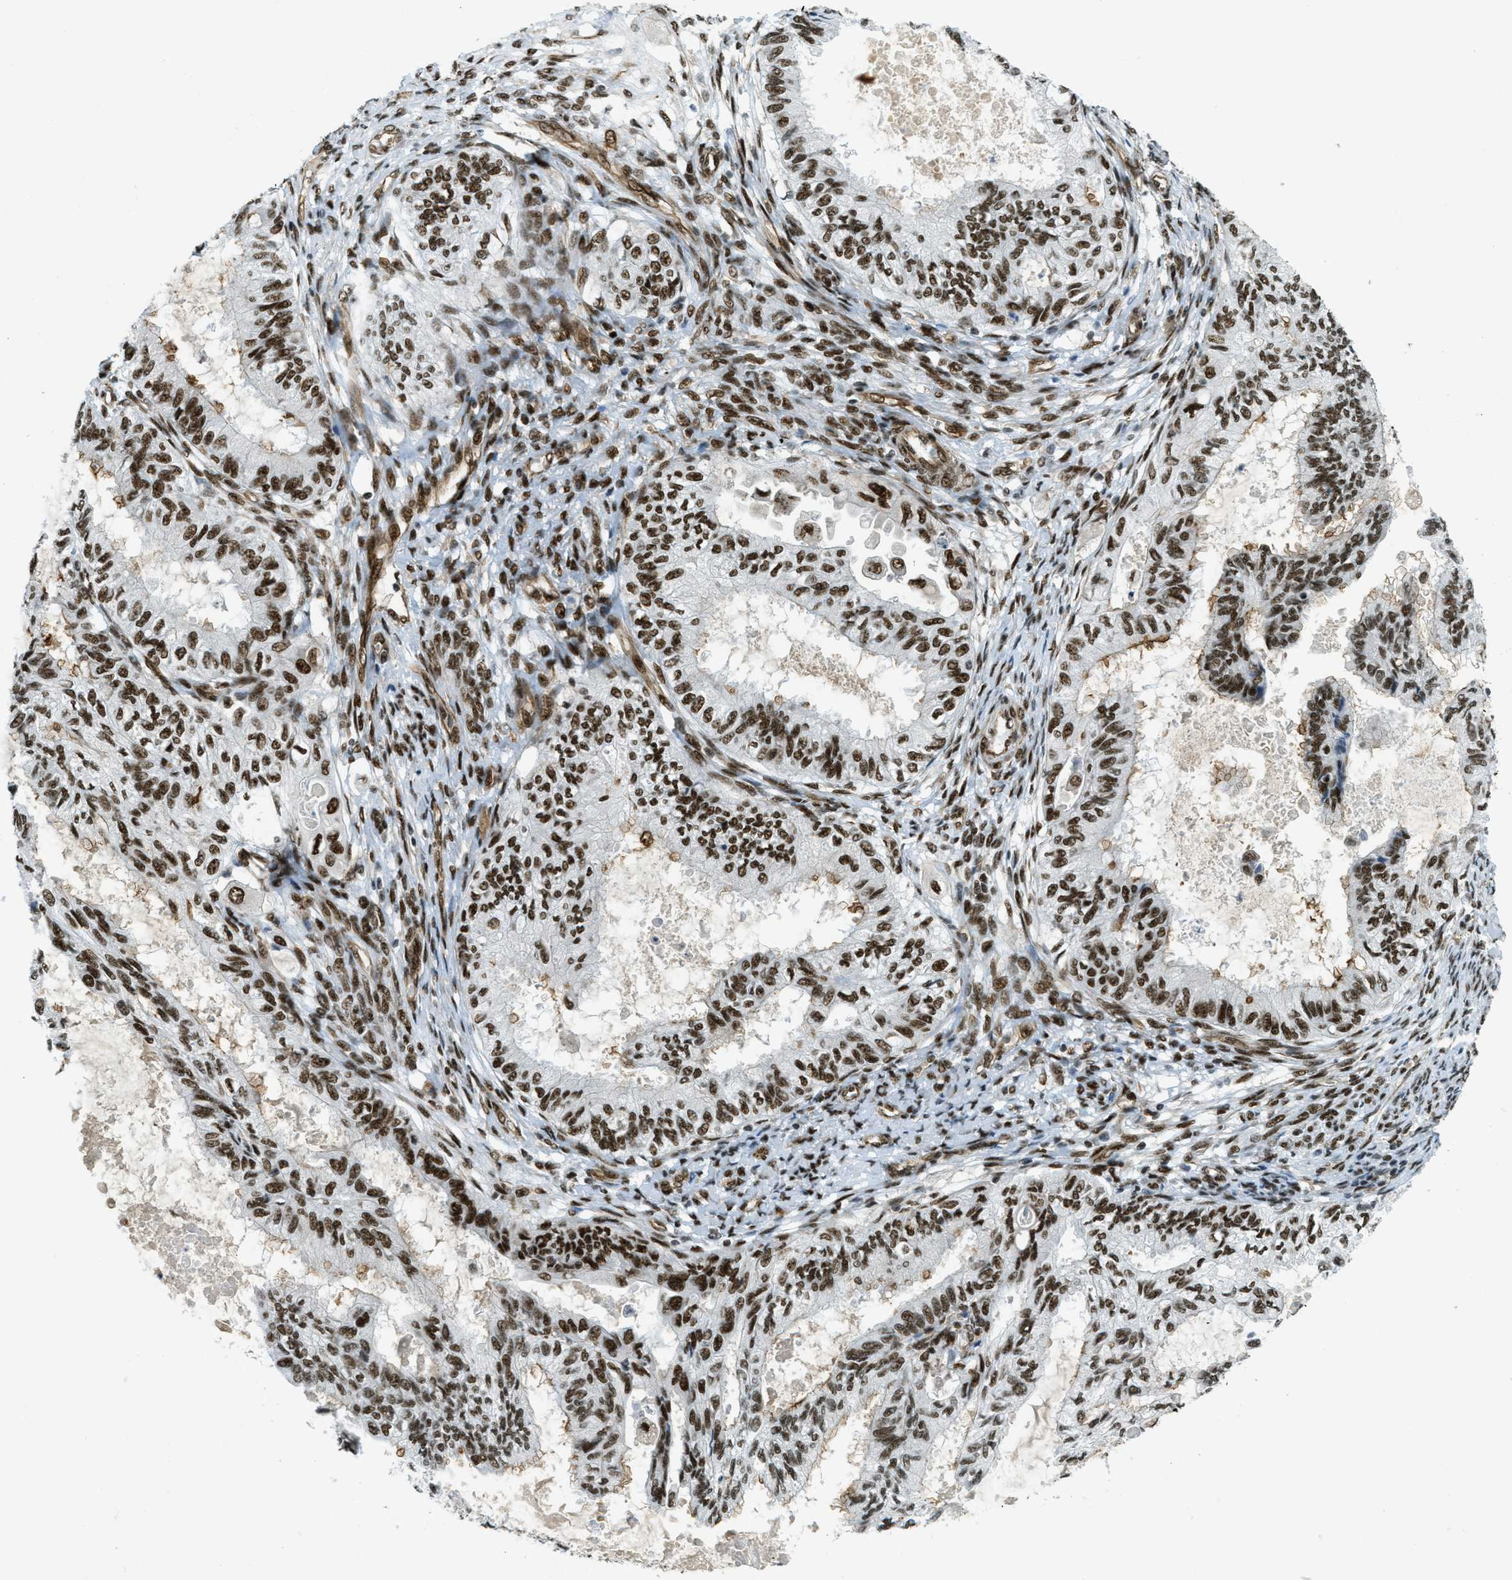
{"staining": {"intensity": "strong", "quantity": ">75%", "location": "nuclear"}, "tissue": "cervical cancer", "cell_type": "Tumor cells", "image_type": "cancer", "snomed": [{"axis": "morphology", "description": "Normal tissue, NOS"}, {"axis": "morphology", "description": "Adenocarcinoma, NOS"}, {"axis": "topography", "description": "Cervix"}, {"axis": "topography", "description": "Endometrium"}], "caption": "Strong nuclear positivity for a protein is identified in about >75% of tumor cells of adenocarcinoma (cervical) using immunohistochemistry (IHC).", "gene": "ZFR", "patient": {"sex": "female", "age": 86}}